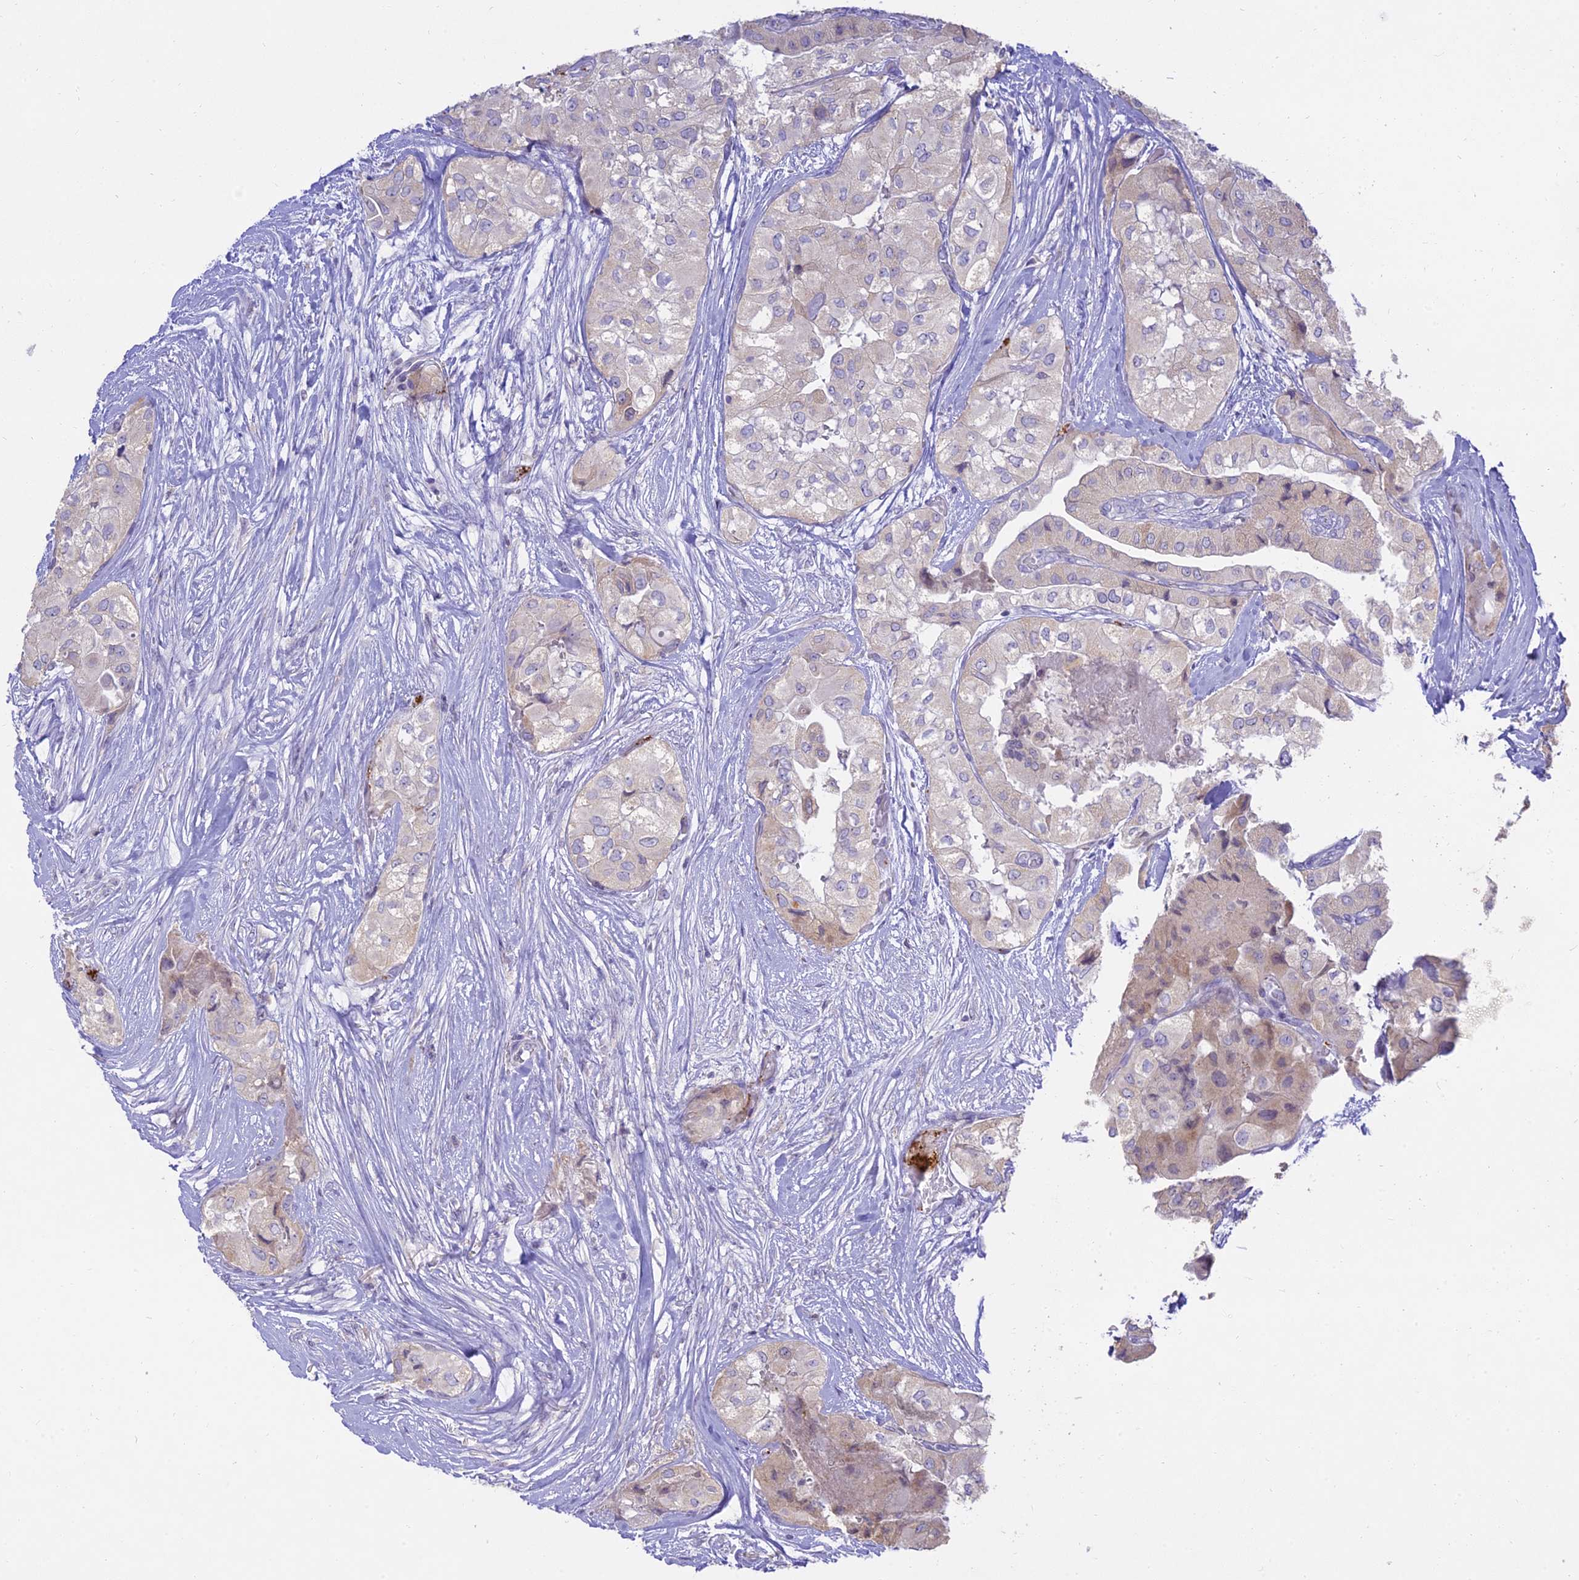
{"staining": {"intensity": "weak", "quantity": "<25%", "location": "cytoplasmic/membranous"}, "tissue": "thyroid cancer", "cell_type": "Tumor cells", "image_type": "cancer", "snomed": [{"axis": "morphology", "description": "Papillary adenocarcinoma, NOS"}, {"axis": "topography", "description": "Thyroid gland"}], "caption": "This is an IHC histopathology image of thyroid papillary adenocarcinoma. There is no staining in tumor cells.", "gene": "TMEM40", "patient": {"sex": "female", "age": 59}}